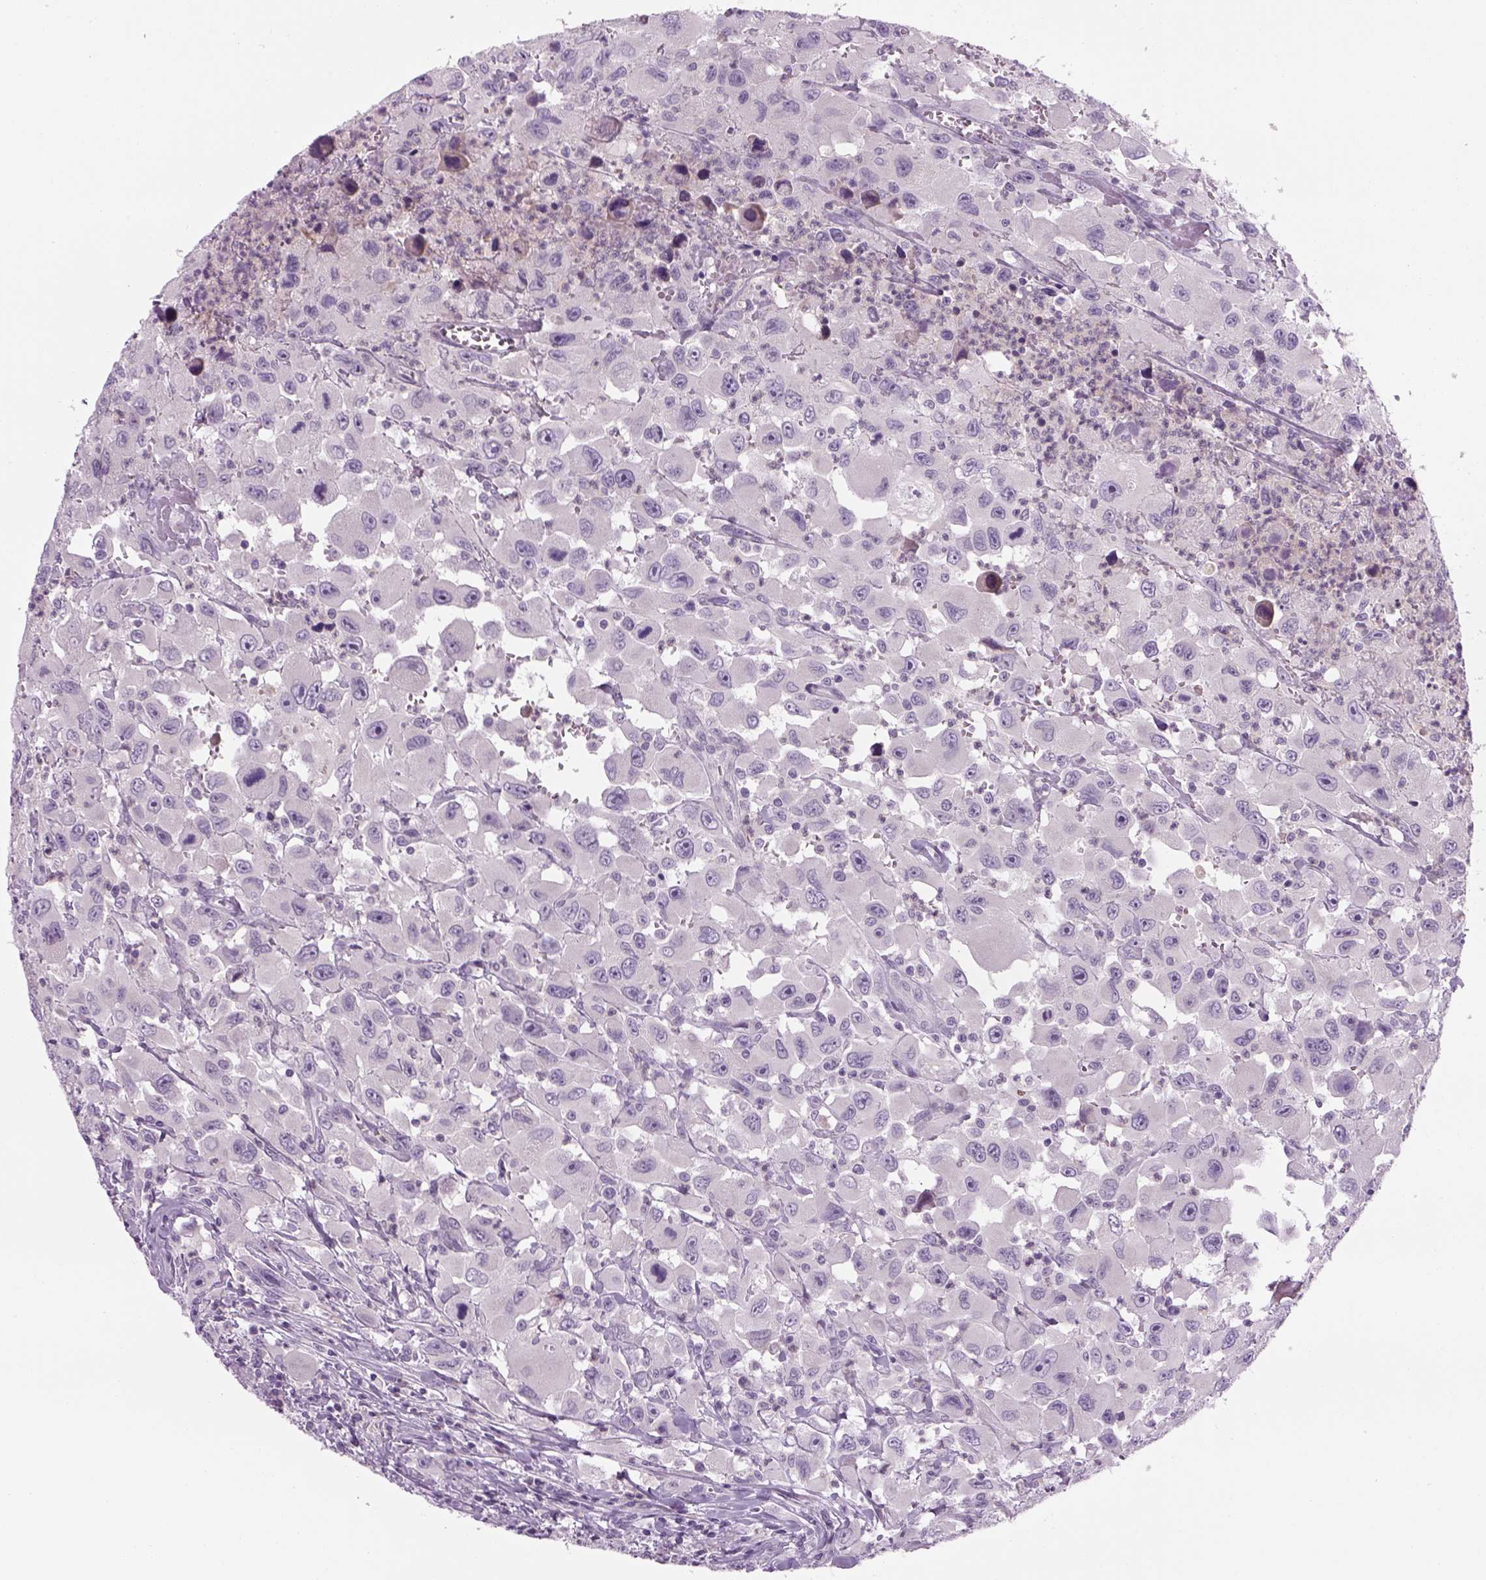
{"staining": {"intensity": "negative", "quantity": "none", "location": "none"}, "tissue": "head and neck cancer", "cell_type": "Tumor cells", "image_type": "cancer", "snomed": [{"axis": "morphology", "description": "Squamous cell carcinoma, NOS"}, {"axis": "morphology", "description": "Squamous cell carcinoma, metastatic, NOS"}, {"axis": "topography", "description": "Oral tissue"}, {"axis": "topography", "description": "Head-Neck"}], "caption": "Tumor cells show no significant protein expression in head and neck metastatic squamous cell carcinoma. (DAB (3,3'-diaminobenzidine) immunohistochemistry (IHC) visualized using brightfield microscopy, high magnification).", "gene": "MDH1B", "patient": {"sex": "female", "age": 85}}